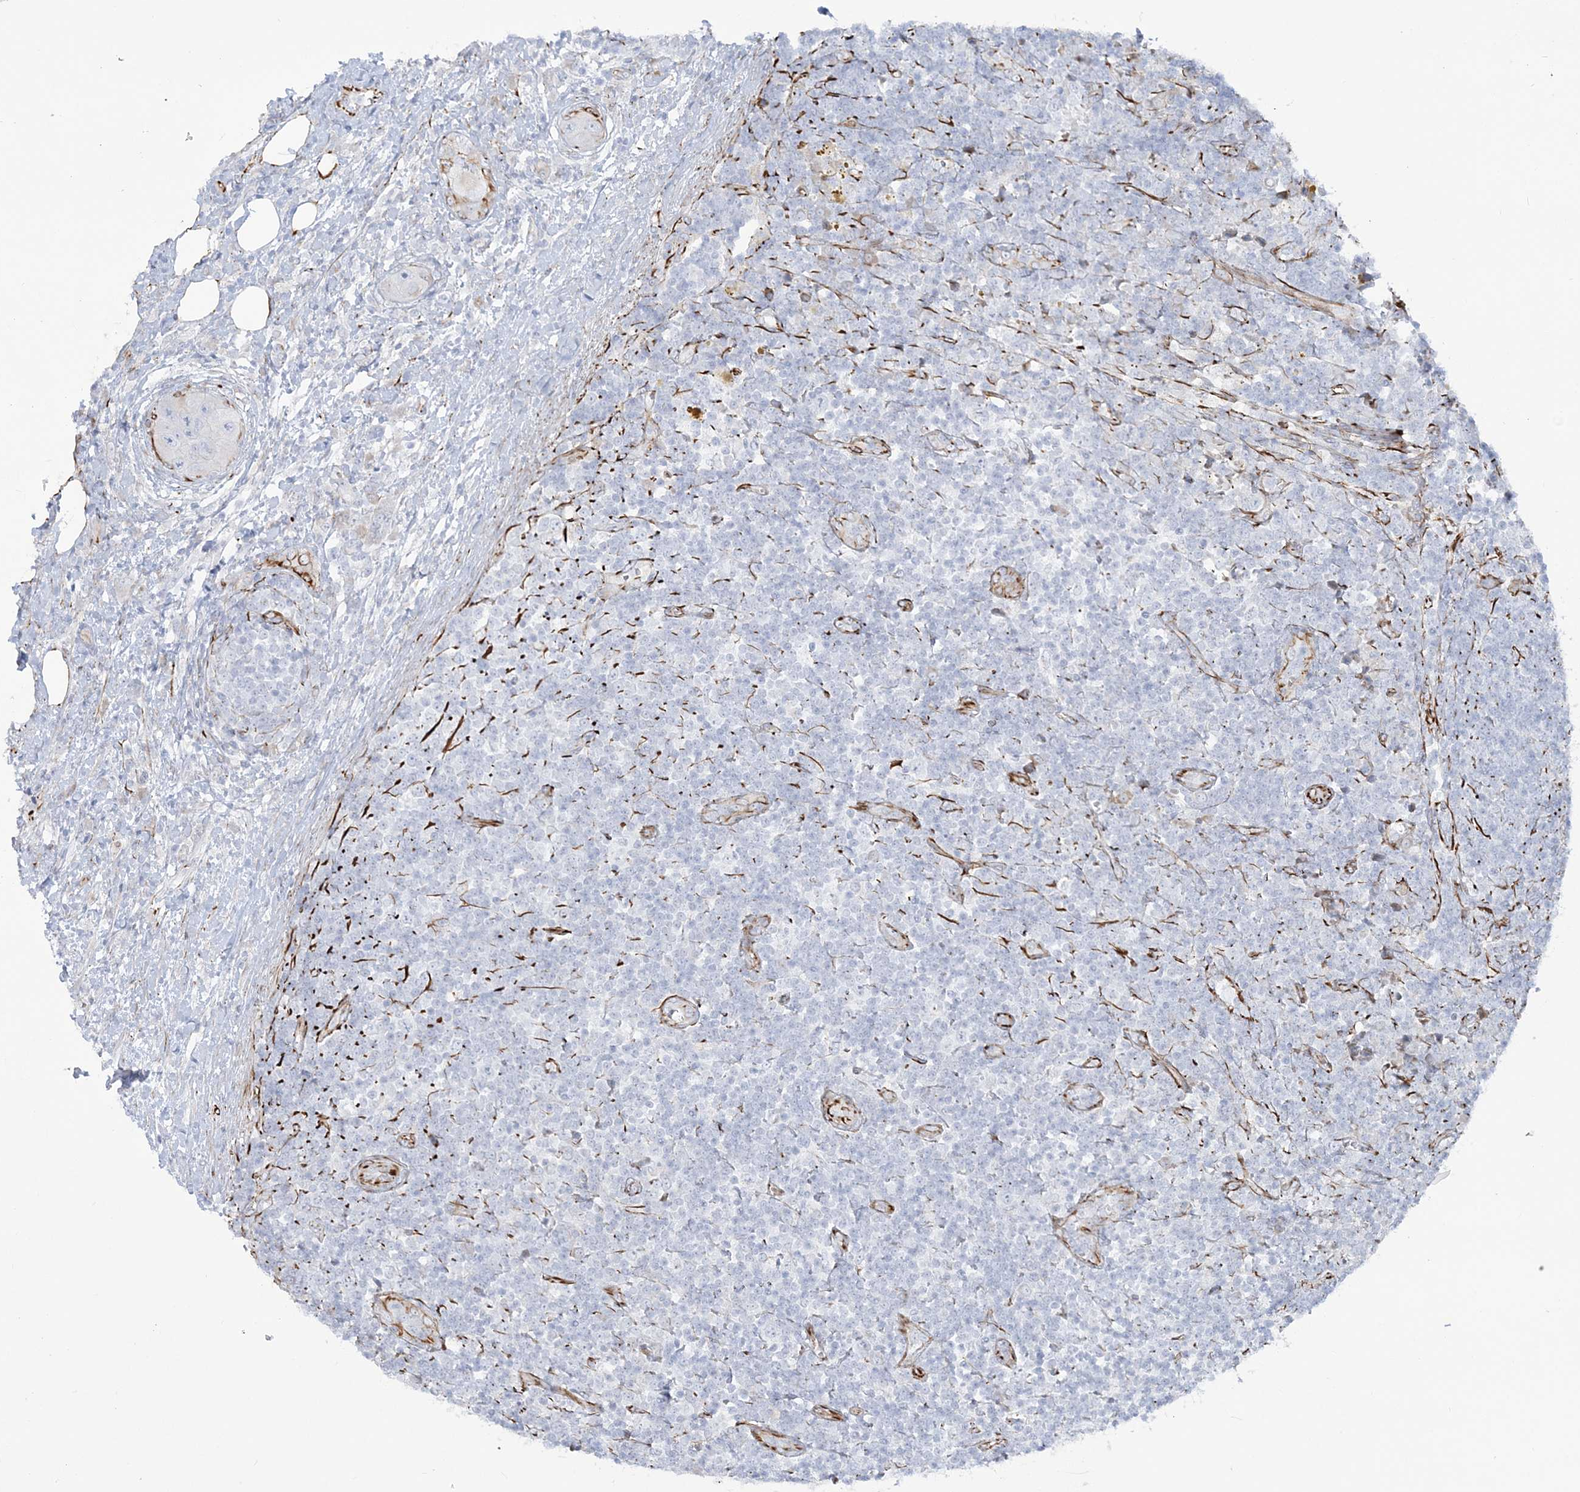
{"staining": {"intensity": "negative", "quantity": "none", "location": "none"}, "tissue": "lymph node", "cell_type": "Germinal center cells", "image_type": "normal", "snomed": [{"axis": "morphology", "description": "Normal tissue, NOS"}, {"axis": "morphology", "description": "Squamous cell carcinoma, metastatic, NOS"}, {"axis": "topography", "description": "Lymph node"}], "caption": "An immunohistochemistry (IHC) photomicrograph of normal lymph node is shown. There is no staining in germinal center cells of lymph node. (DAB immunohistochemistry (IHC) visualized using brightfield microscopy, high magnification).", "gene": "PPIL6", "patient": {"sex": "male", "age": 73}}